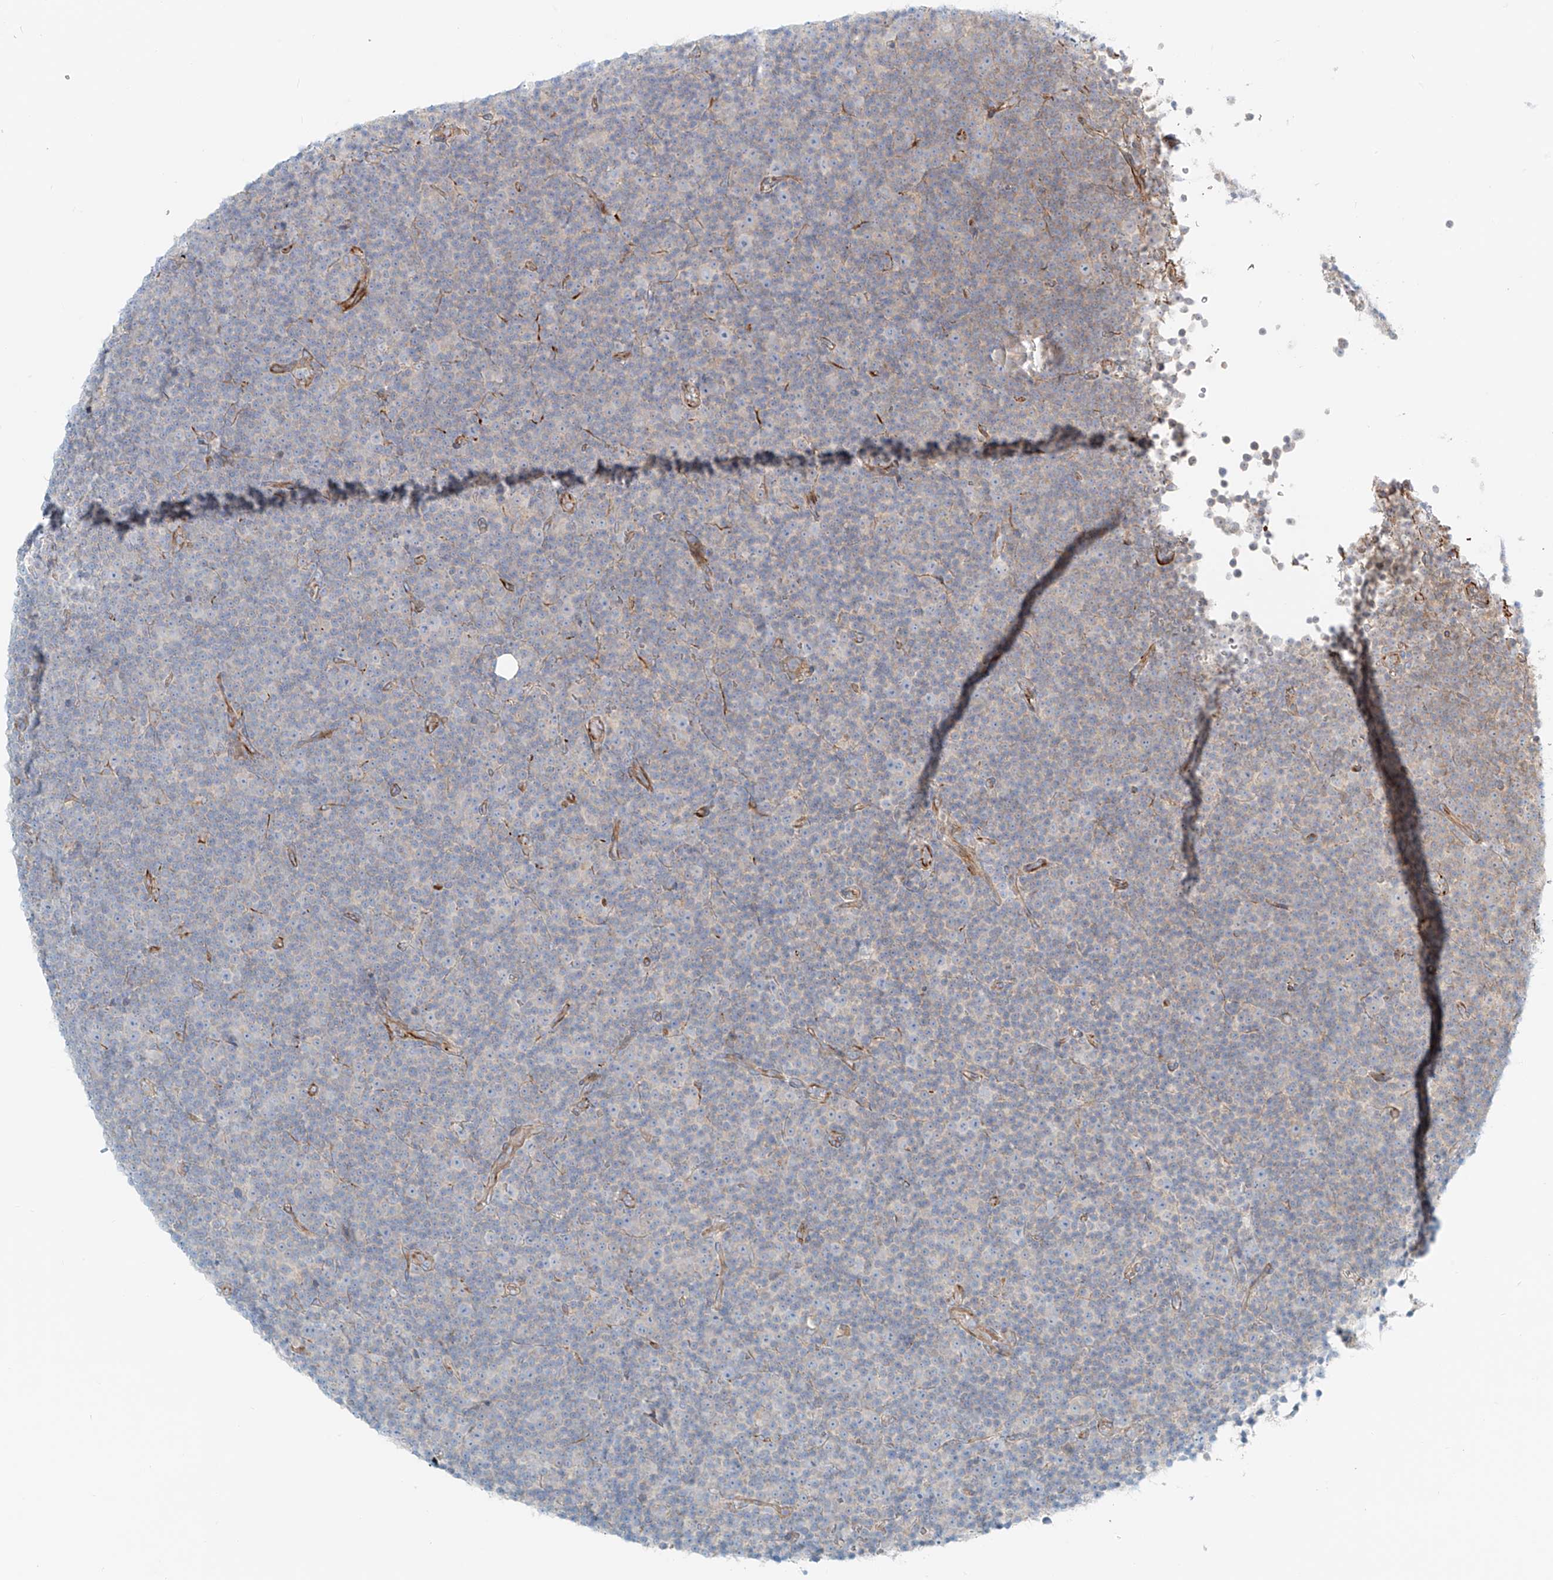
{"staining": {"intensity": "negative", "quantity": "none", "location": "none"}, "tissue": "lymphoma", "cell_type": "Tumor cells", "image_type": "cancer", "snomed": [{"axis": "morphology", "description": "Malignant lymphoma, non-Hodgkin's type, Low grade"}, {"axis": "topography", "description": "Lymph node"}], "caption": "Immunohistochemistry (IHC) image of low-grade malignant lymphoma, non-Hodgkin's type stained for a protein (brown), which demonstrates no positivity in tumor cells.", "gene": "EIPR1", "patient": {"sex": "female", "age": 67}}